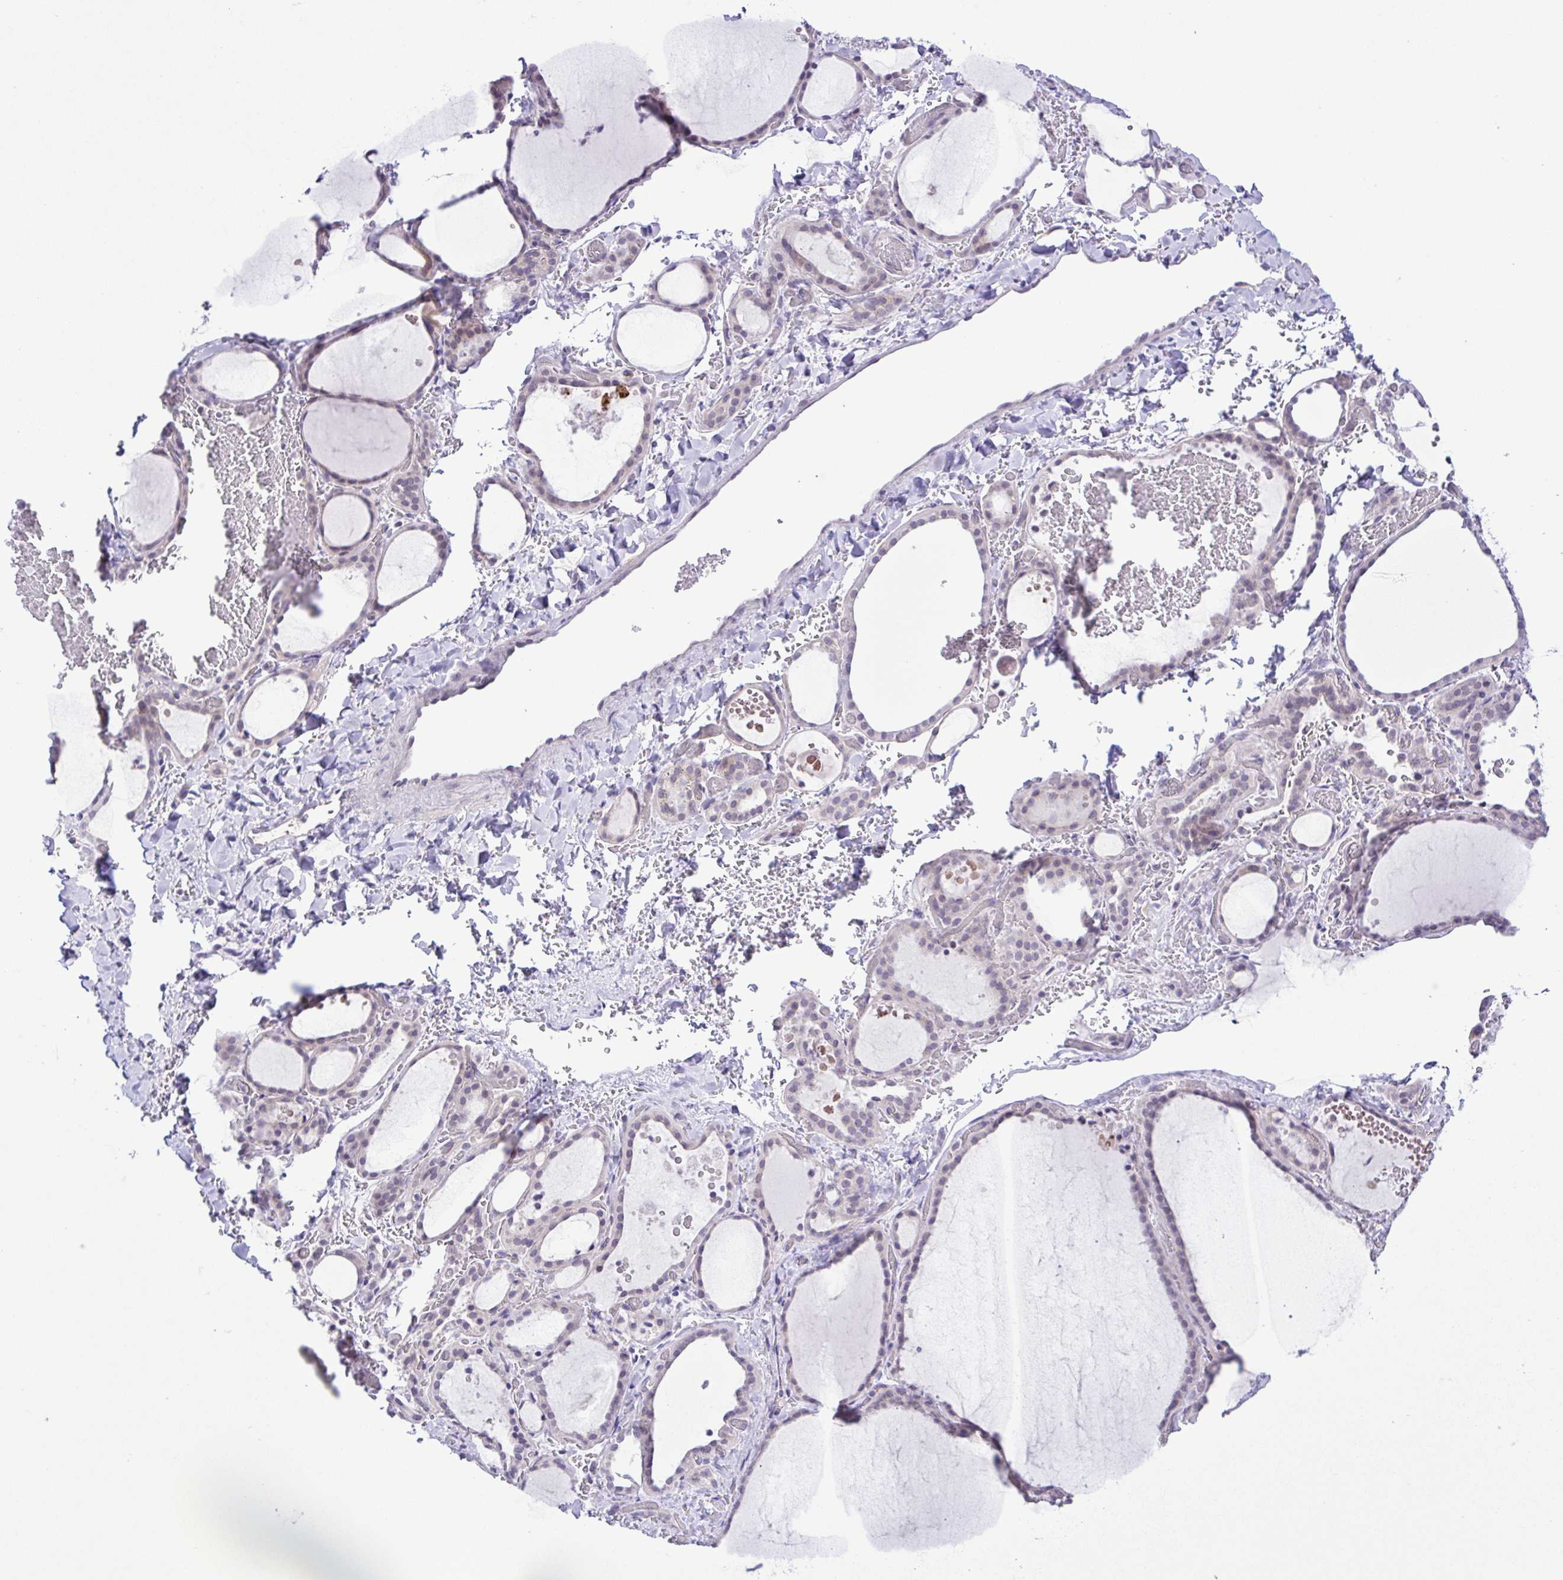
{"staining": {"intensity": "negative", "quantity": "none", "location": "none"}, "tissue": "thyroid gland", "cell_type": "Glandular cells", "image_type": "normal", "snomed": [{"axis": "morphology", "description": "Normal tissue, NOS"}, {"axis": "topography", "description": "Thyroid gland"}], "caption": "An immunohistochemistry micrograph of unremarkable thyroid gland is shown. There is no staining in glandular cells of thyroid gland.", "gene": "IL1RN", "patient": {"sex": "female", "age": 36}}